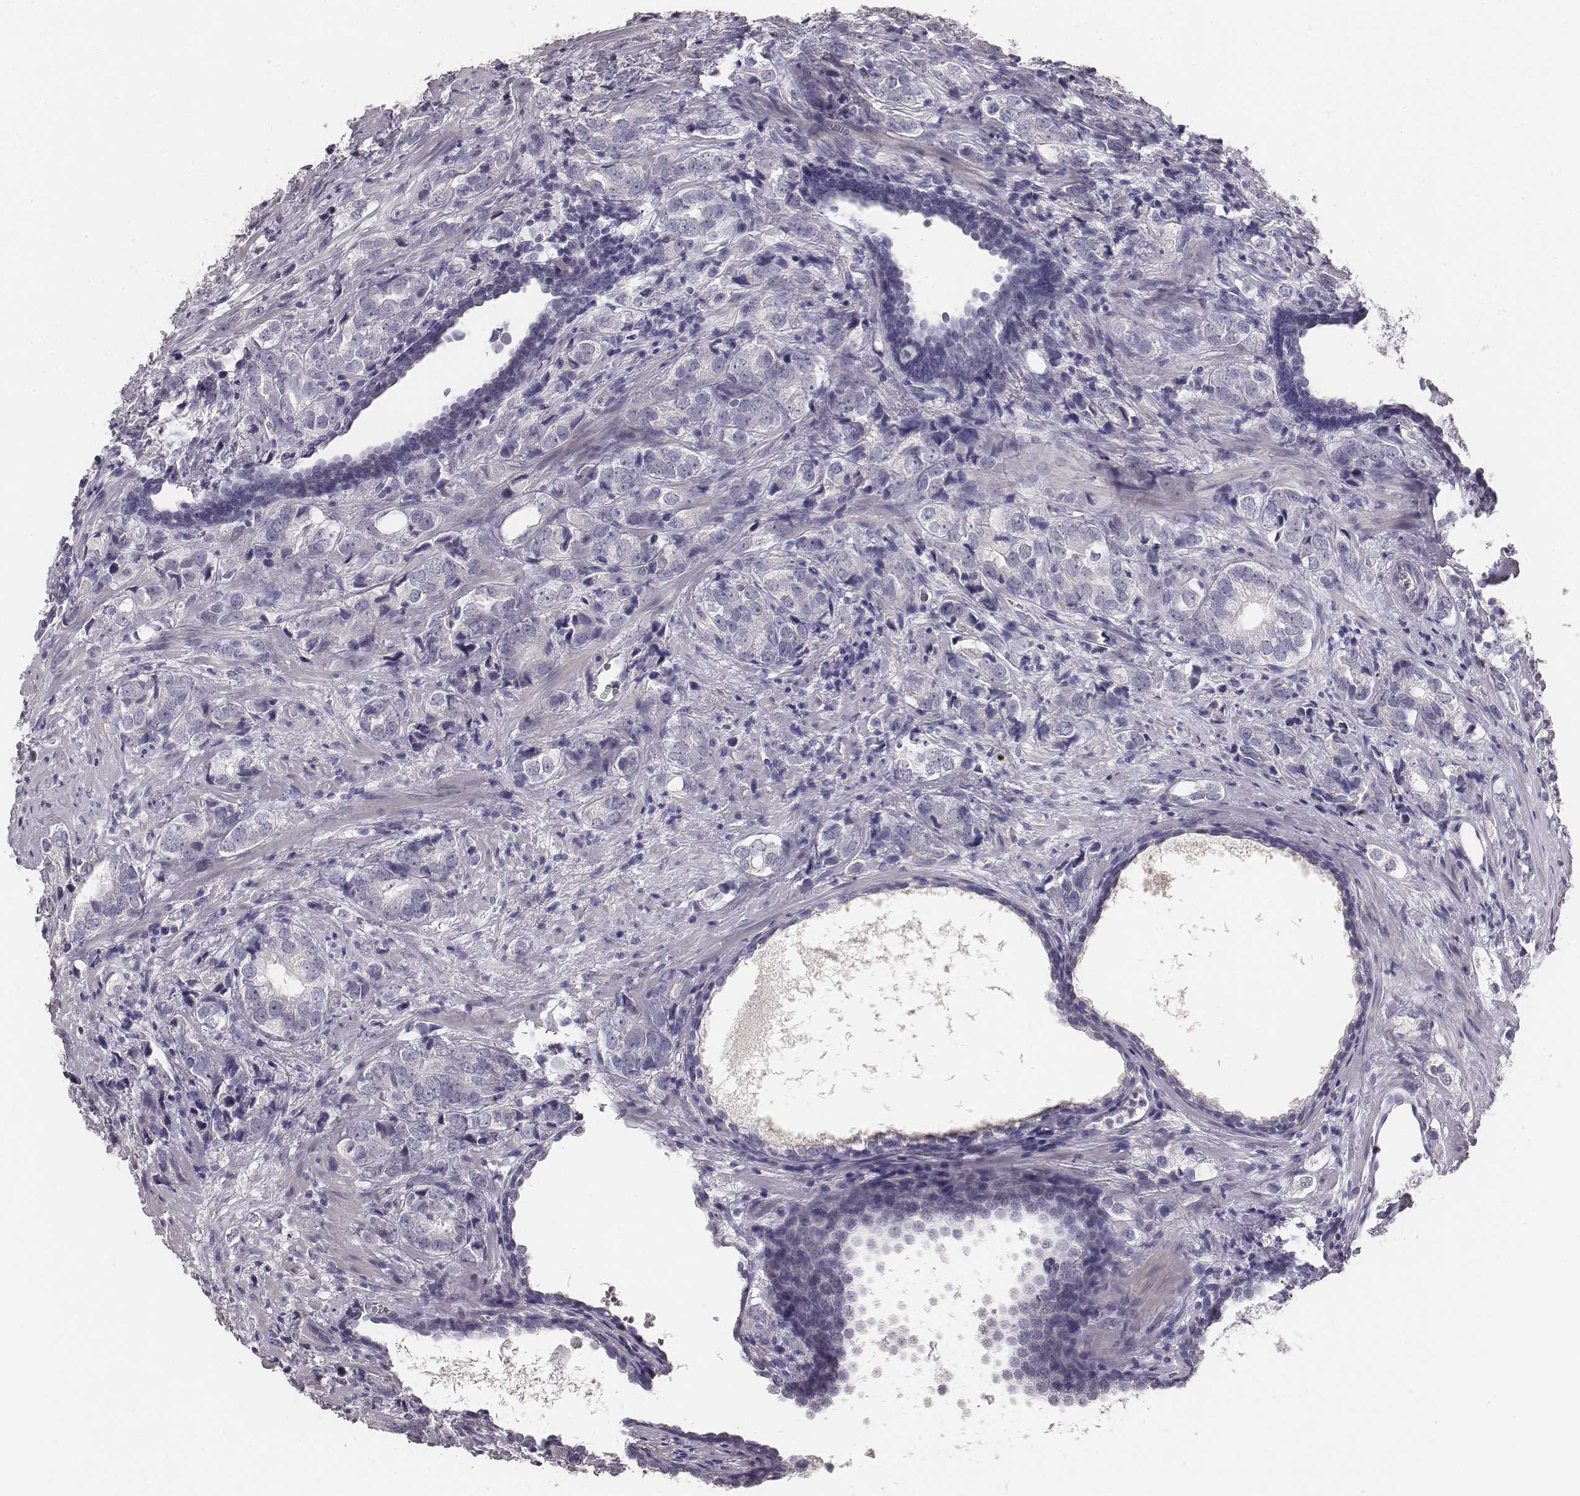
{"staining": {"intensity": "negative", "quantity": "none", "location": "none"}, "tissue": "prostate cancer", "cell_type": "Tumor cells", "image_type": "cancer", "snomed": [{"axis": "morphology", "description": "Adenocarcinoma, NOS"}, {"axis": "topography", "description": "Prostate and seminal vesicle, NOS"}], "caption": "This is a histopathology image of immunohistochemistry (IHC) staining of prostate adenocarcinoma, which shows no expression in tumor cells.", "gene": "MYH6", "patient": {"sex": "male", "age": 63}}